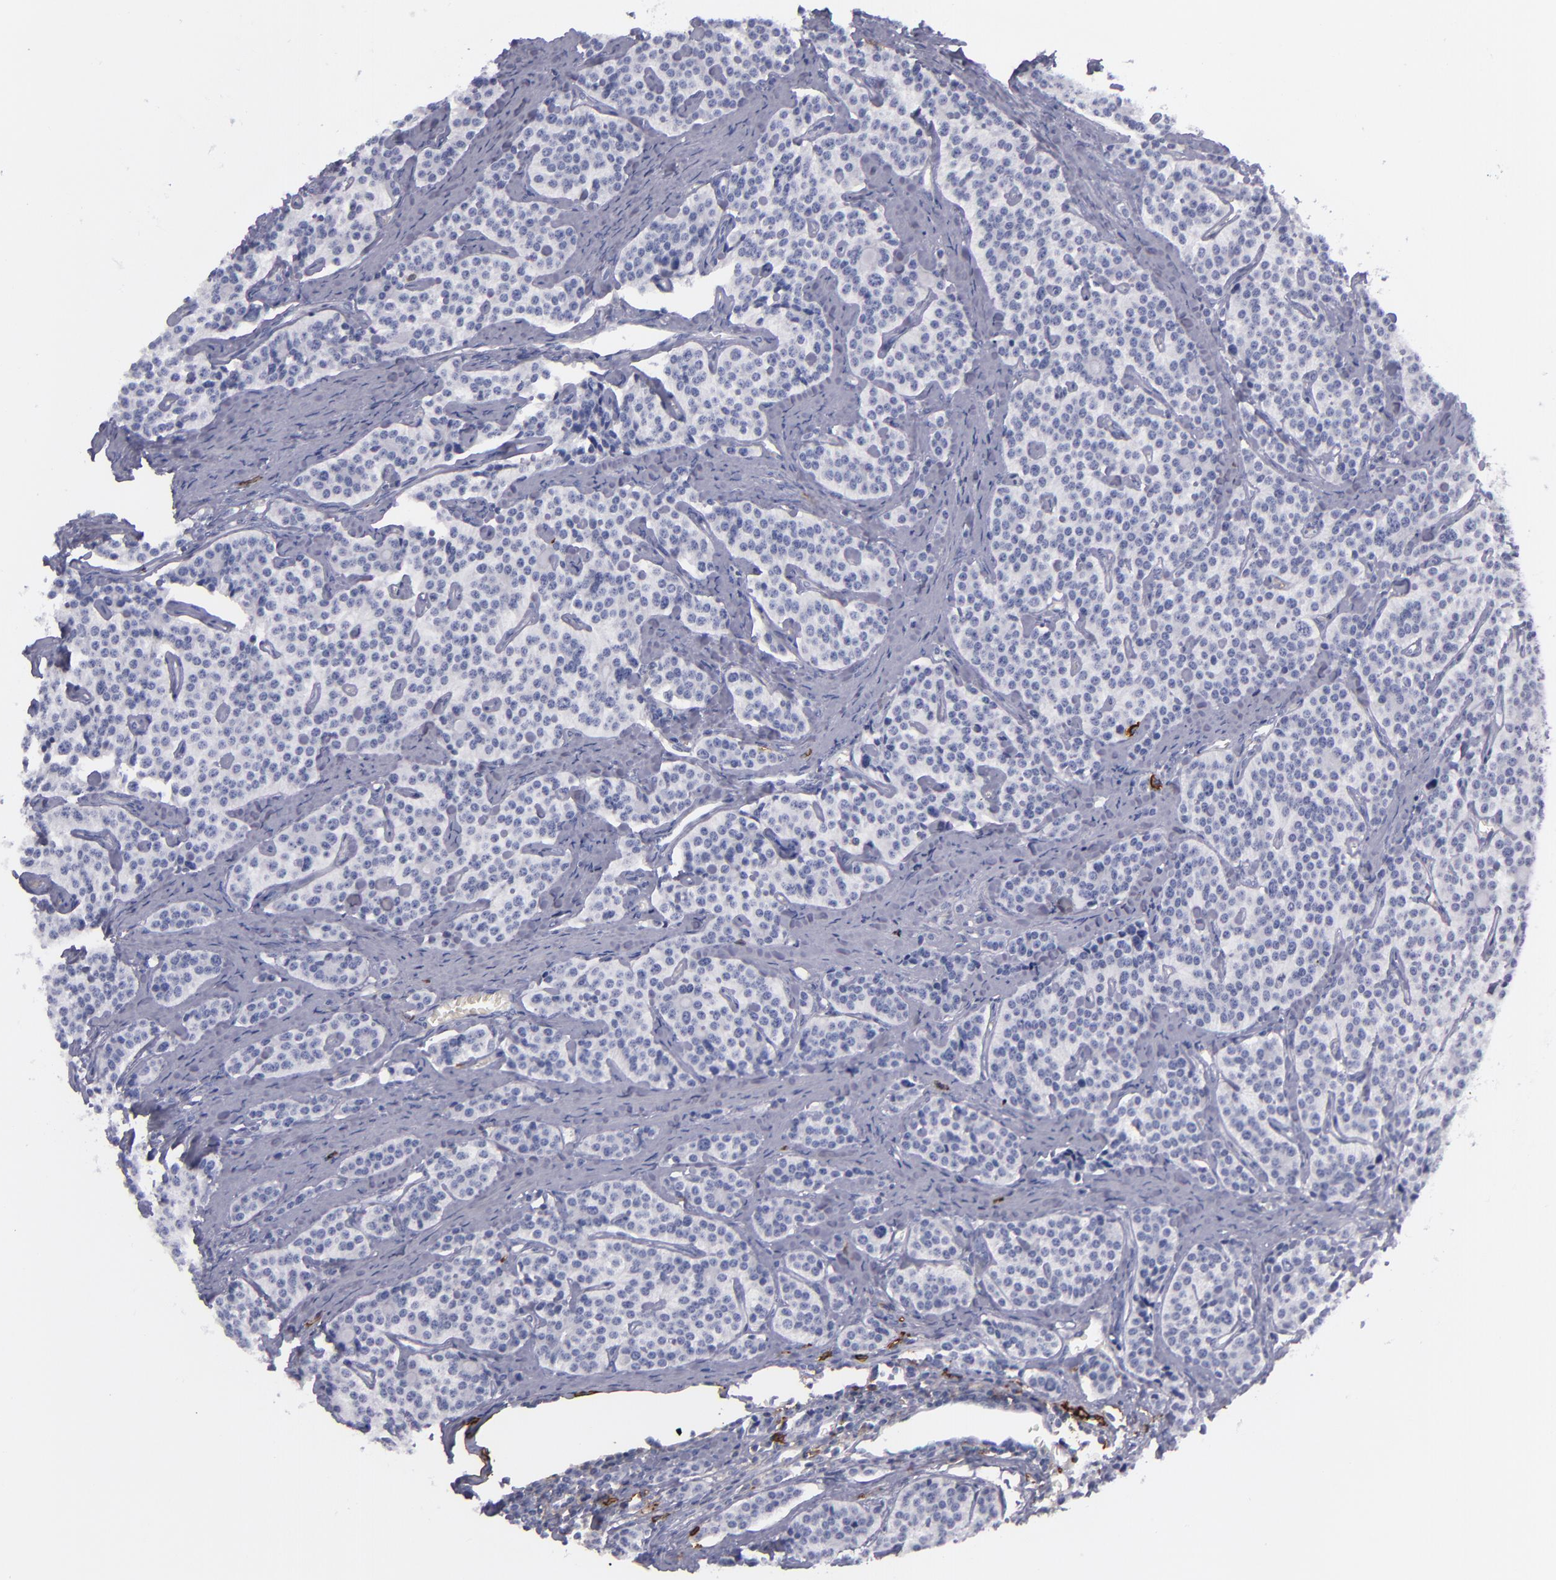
{"staining": {"intensity": "negative", "quantity": "none", "location": "none"}, "tissue": "carcinoid", "cell_type": "Tumor cells", "image_type": "cancer", "snomed": [{"axis": "morphology", "description": "Carcinoid, malignant, NOS"}, {"axis": "topography", "description": "Small intestine"}], "caption": "A high-resolution micrograph shows immunohistochemistry (IHC) staining of carcinoid (malignant), which reveals no significant positivity in tumor cells. (DAB IHC with hematoxylin counter stain).", "gene": "CD38", "patient": {"sex": "male", "age": 63}}